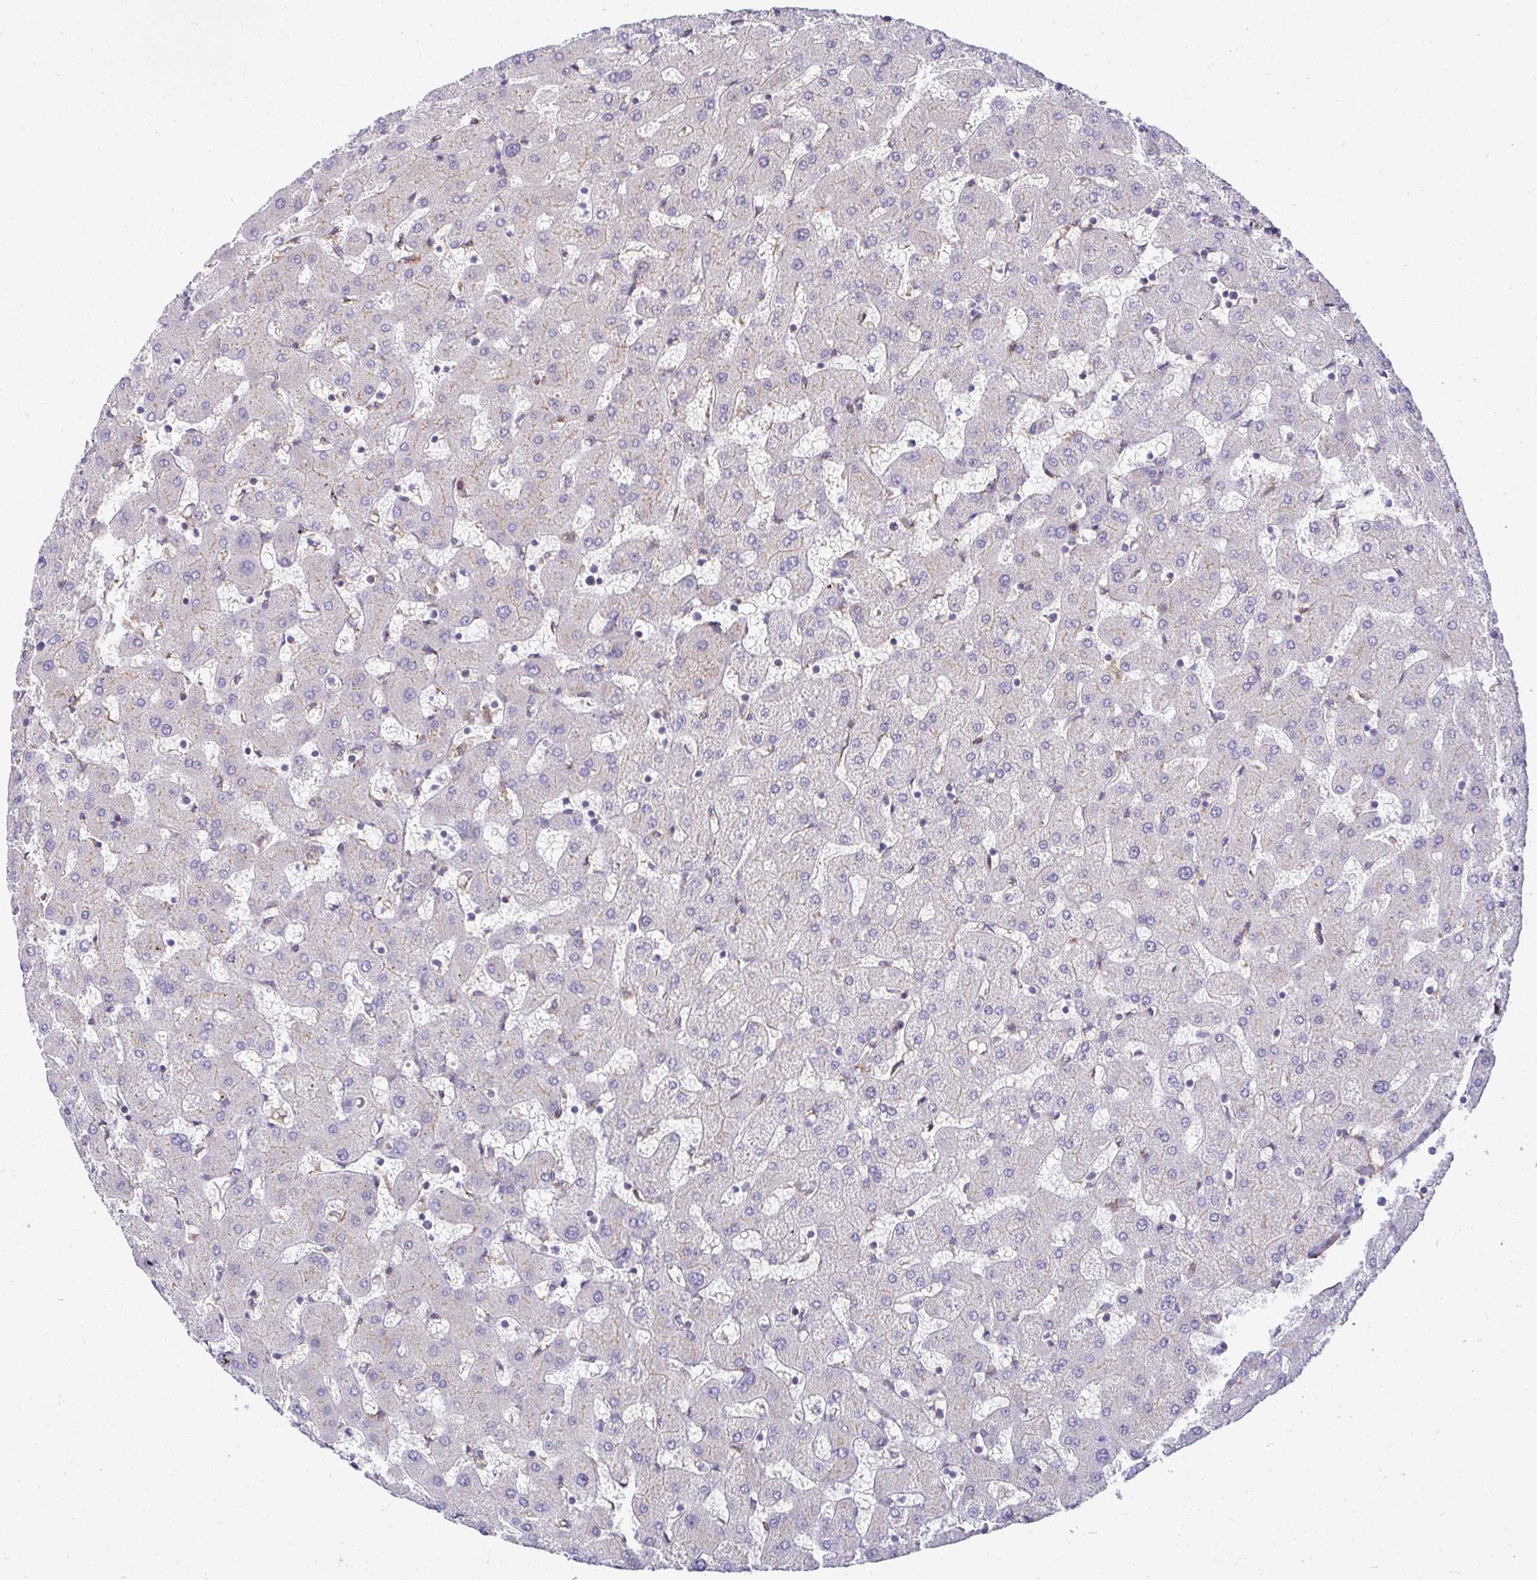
{"staining": {"intensity": "negative", "quantity": "none", "location": "none"}, "tissue": "liver", "cell_type": "Cholangiocytes", "image_type": "normal", "snomed": [{"axis": "morphology", "description": "Normal tissue, NOS"}, {"axis": "topography", "description": "Liver"}], "caption": "Cholangiocytes show no significant protein positivity in normal liver. The staining was performed using DAB (3,3'-diaminobenzidine) to visualize the protein expression in brown, while the nuclei were stained in blue with hematoxylin (Magnification: 20x).", "gene": "HPS1", "patient": {"sex": "female", "age": 63}}